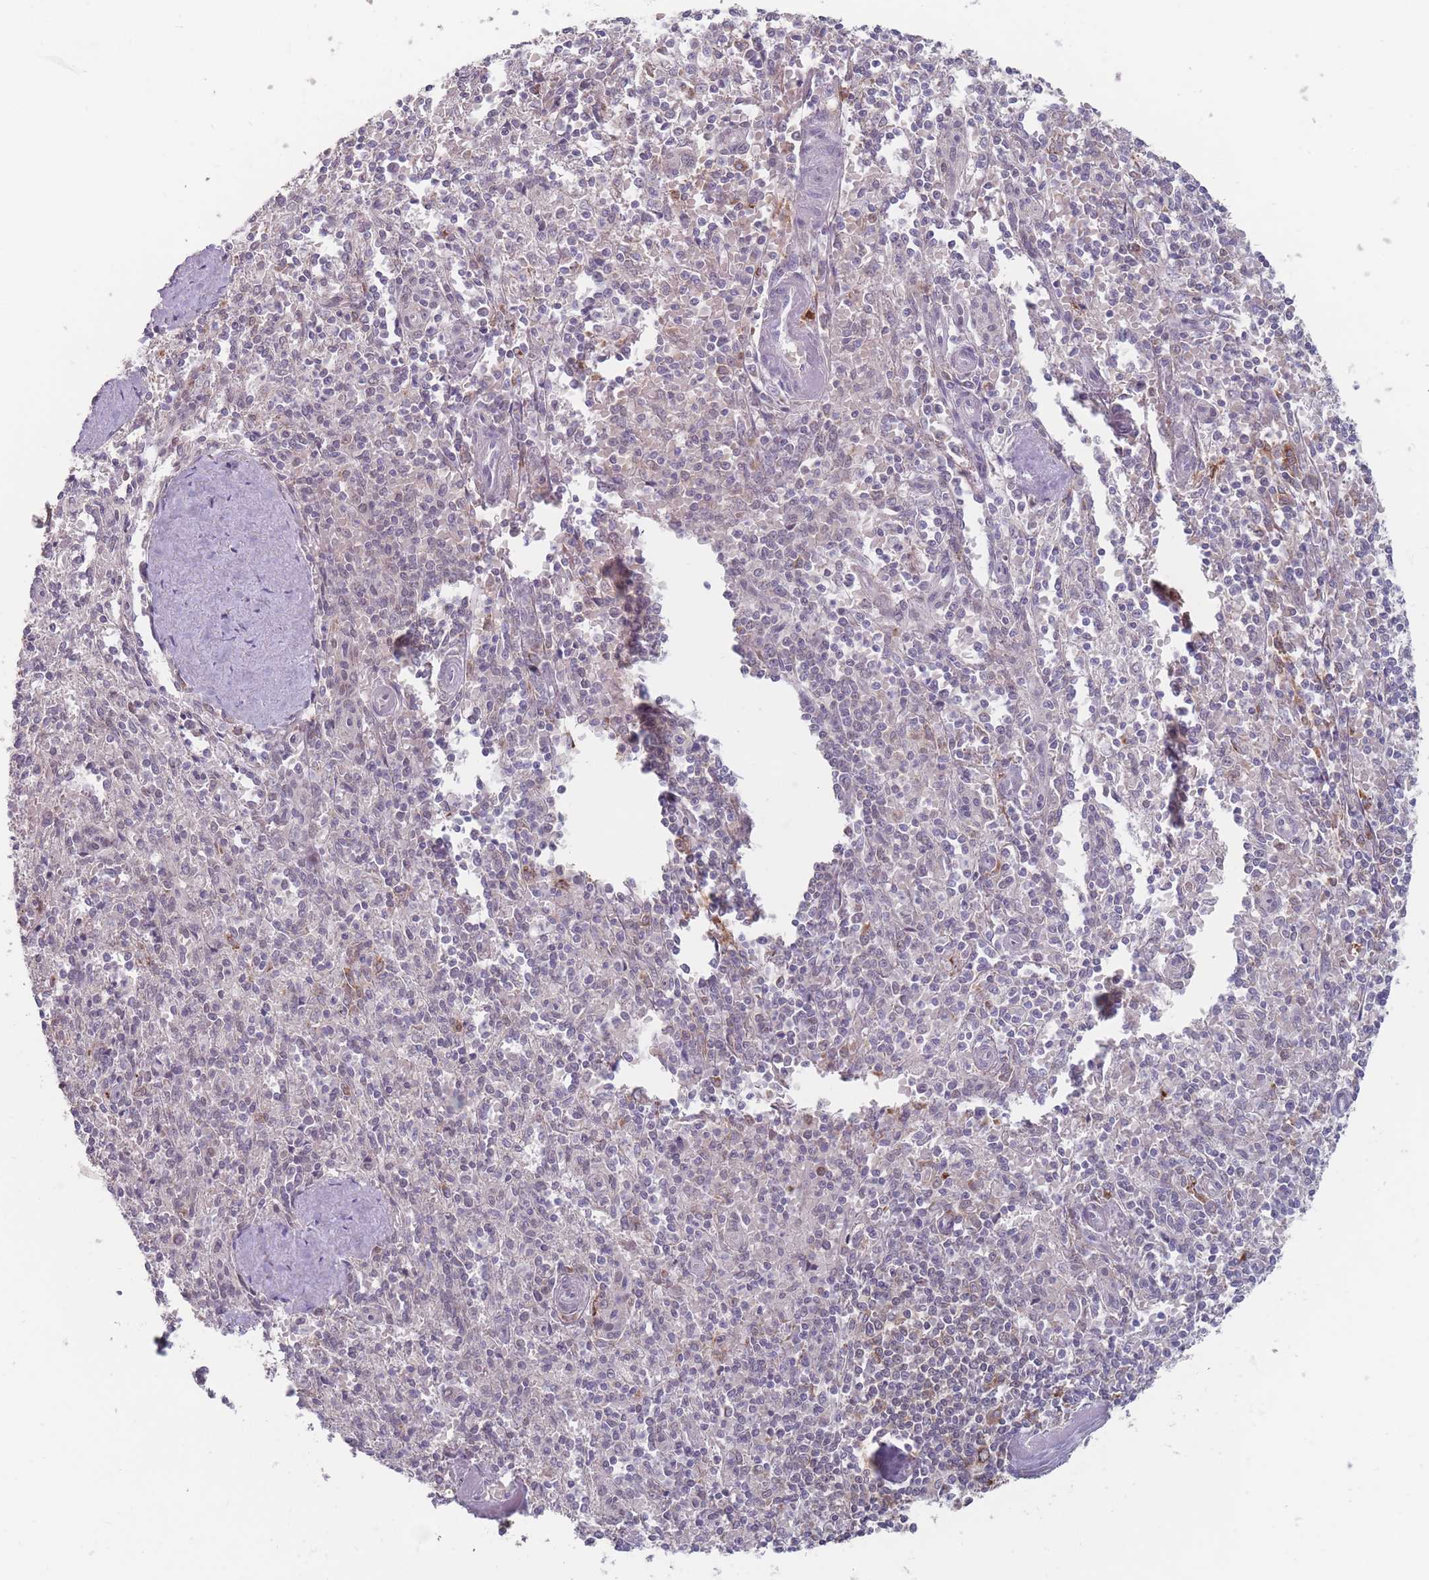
{"staining": {"intensity": "moderate", "quantity": "<25%", "location": "nuclear"}, "tissue": "spleen", "cell_type": "Cells in red pulp", "image_type": "normal", "snomed": [{"axis": "morphology", "description": "Normal tissue, NOS"}, {"axis": "topography", "description": "Spleen"}], "caption": "Protein expression by immunohistochemistry (IHC) reveals moderate nuclear staining in approximately <25% of cells in red pulp in benign spleen. (IHC, brightfield microscopy, high magnification).", "gene": "PEX7", "patient": {"sex": "female", "age": 70}}